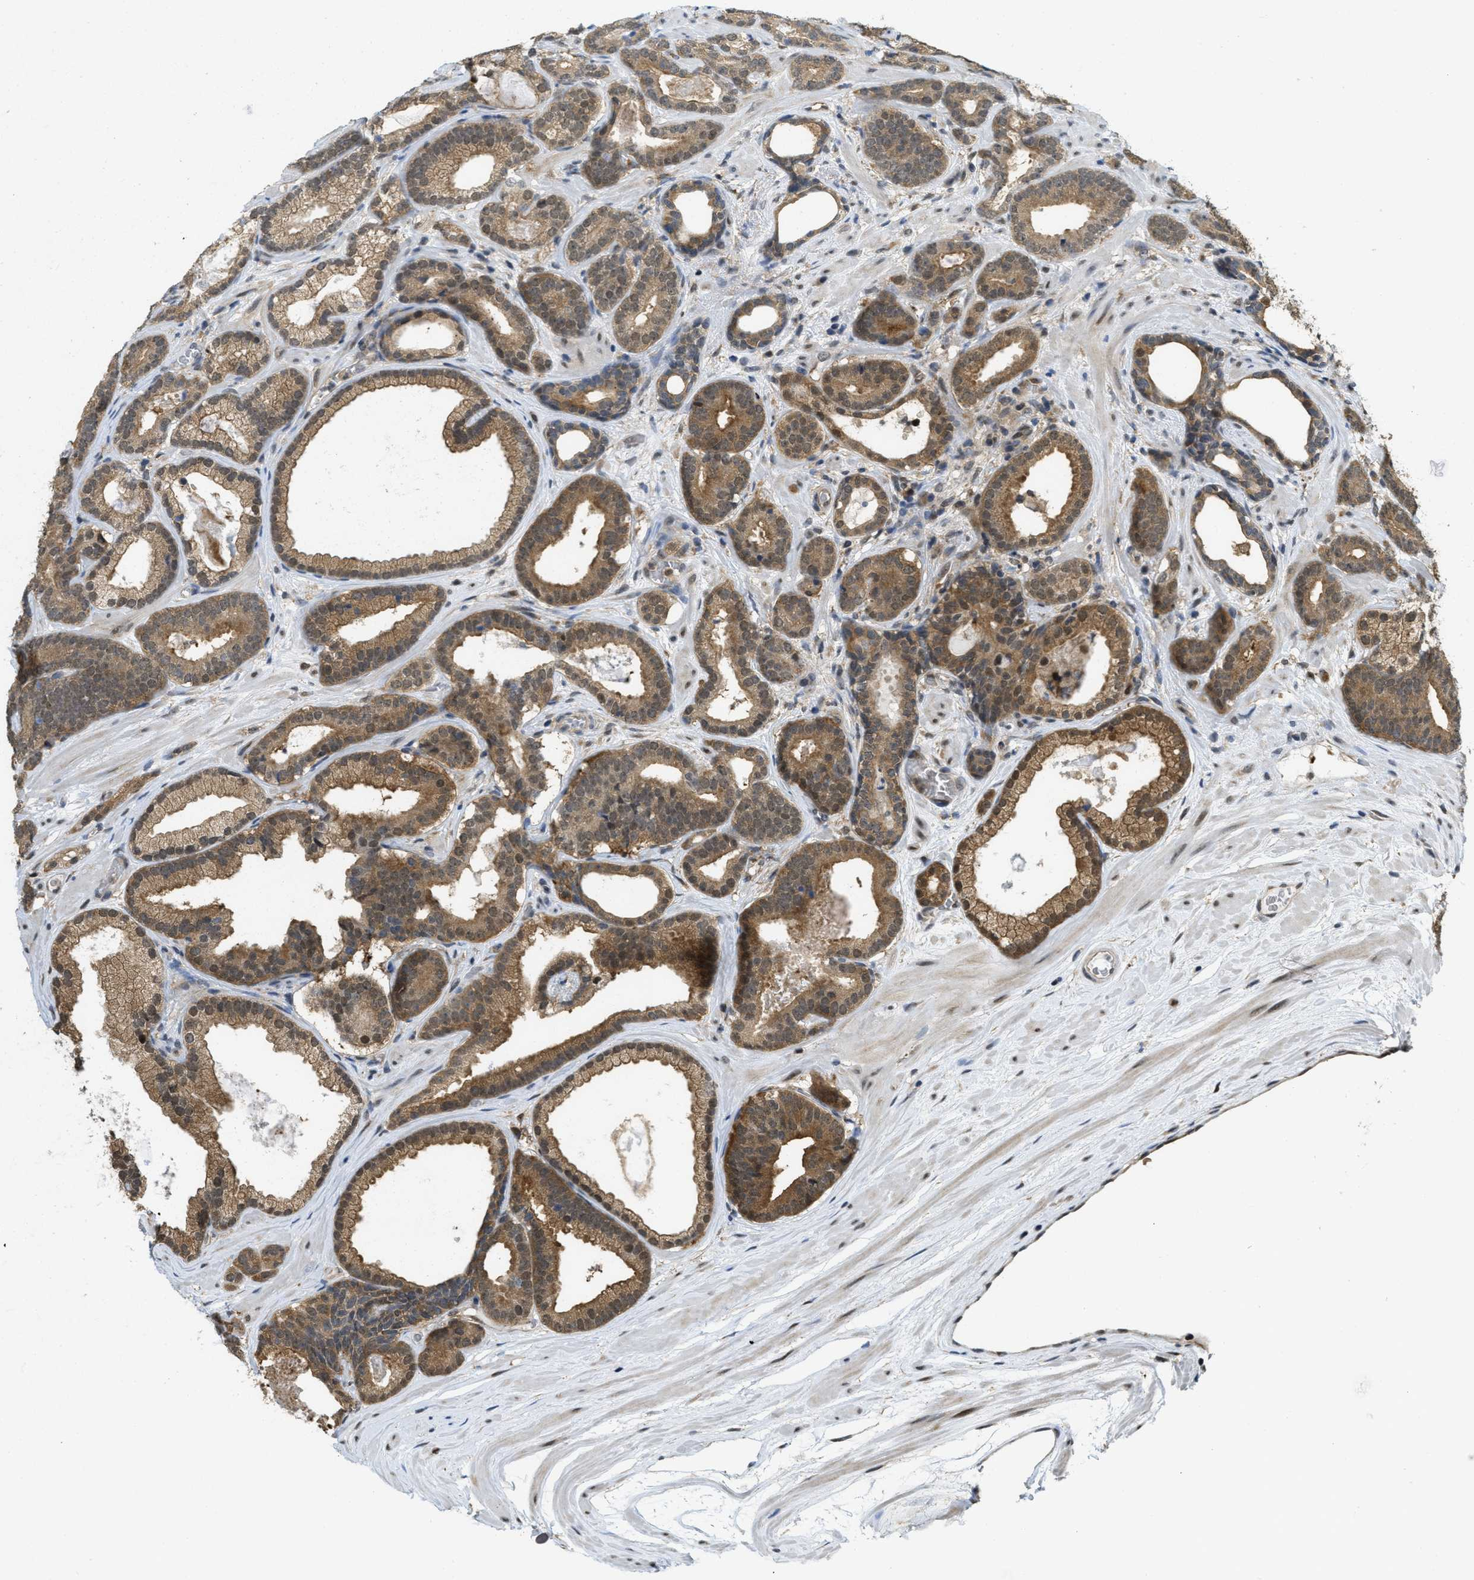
{"staining": {"intensity": "moderate", "quantity": ">75%", "location": "cytoplasmic/membranous,nuclear"}, "tissue": "prostate cancer", "cell_type": "Tumor cells", "image_type": "cancer", "snomed": [{"axis": "morphology", "description": "Adenocarcinoma, High grade"}, {"axis": "topography", "description": "Prostate"}], "caption": "Tumor cells reveal medium levels of moderate cytoplasmic/membranous and nuclear staining in approximately >75% of cells in human prostate cancer (adenocarcinoma (high-grade)).", "gene": "PSMC5", "patient": {"sex": "male", "age": 60}}